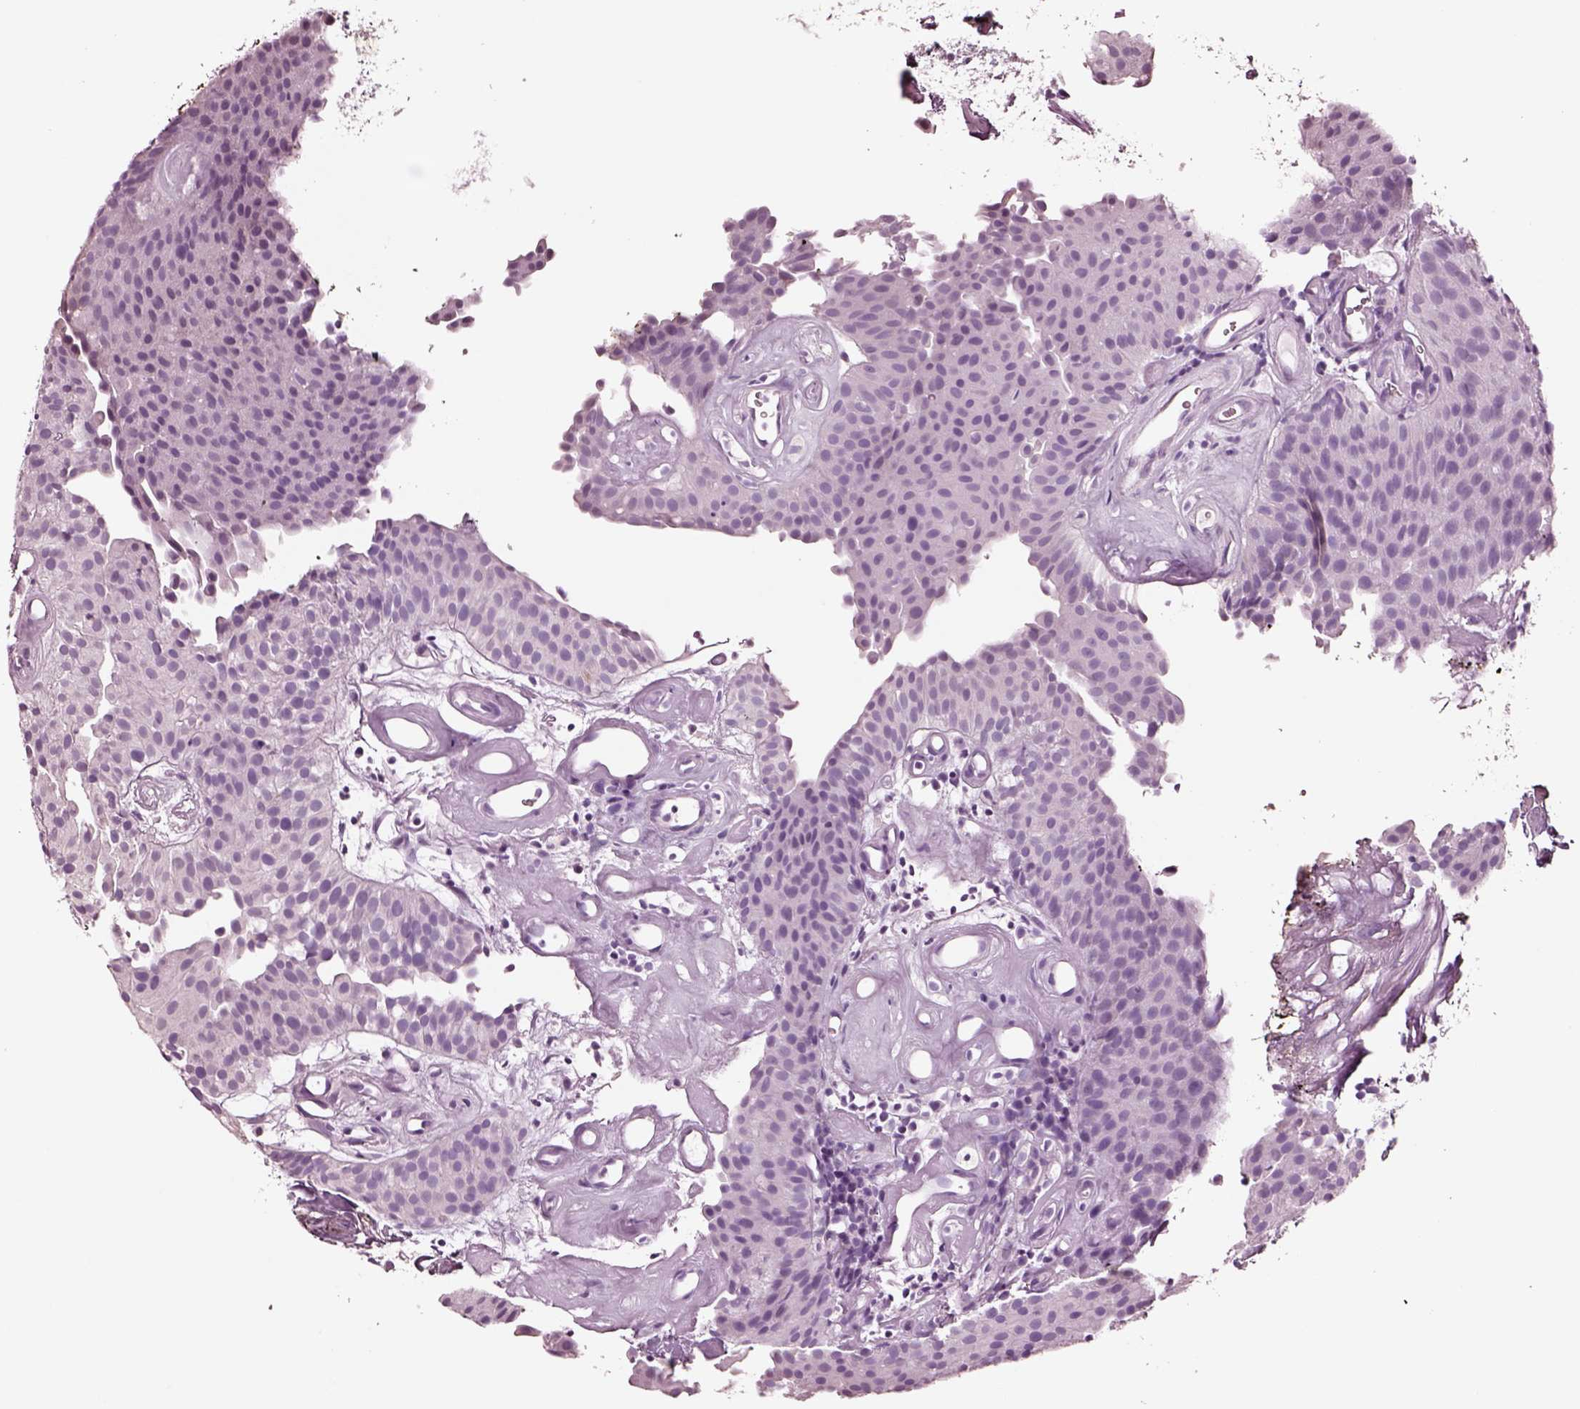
{"staining": {"intensity": "negative", "quantity": "none", "location": "none"}, "tissue": "urothelial cancer", "cell_type": "Tumor cells", "image_type": "cancer", "snomed": [{"axis": "morphology", "description": "Urothelial carcinoma, Low grade"}, {"axis": "topography", "description": "Urinary bladder"}], "caption": "The photomicrograph displays no staining of tumor cells in urothelial cancer.", "gene": "NMRK2", "patient": {"sex": "female", "age": 87}}